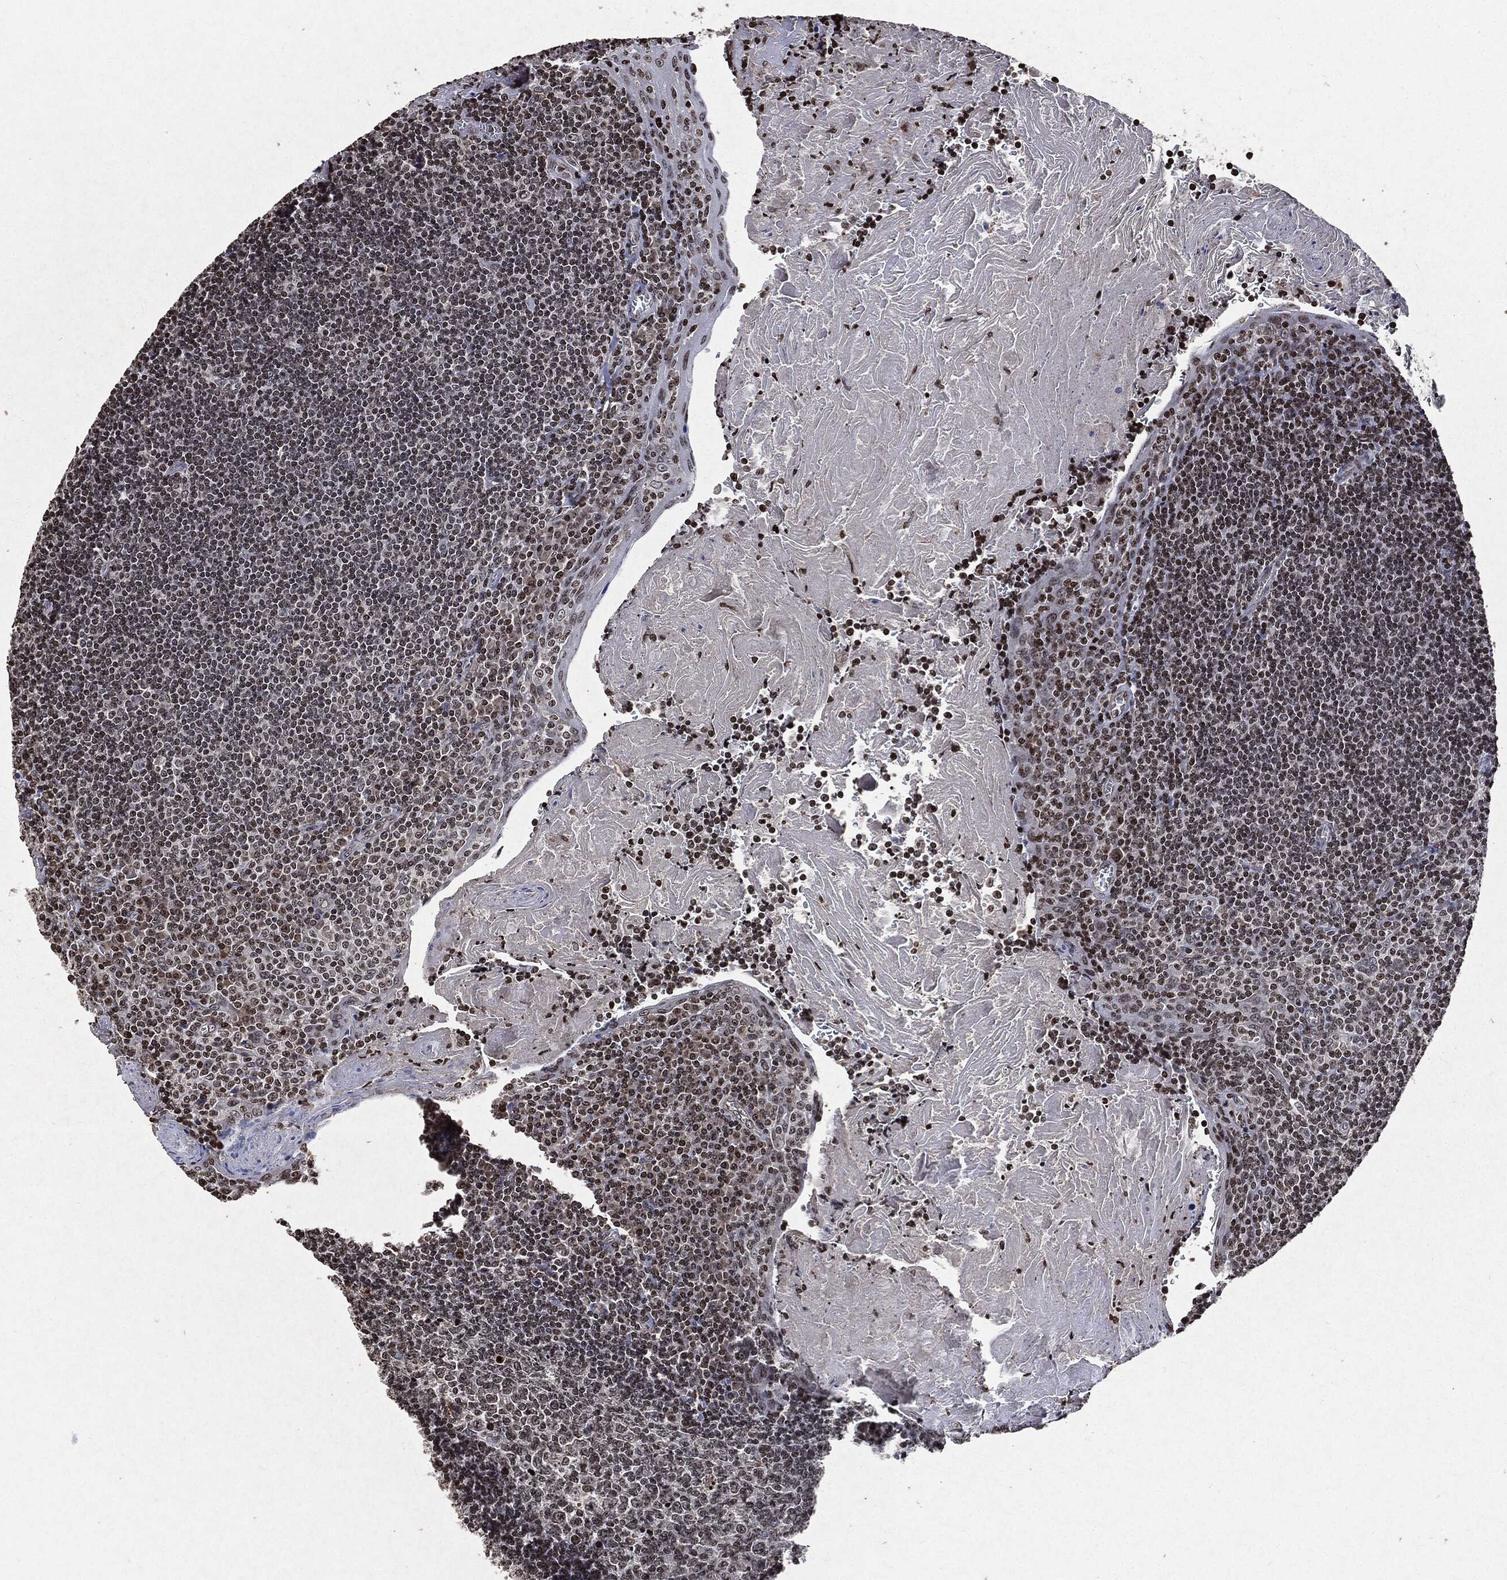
{"staining": {"intensity": "moderate", "quantity": "<25%", "location": "nuclear"}, "tissue": "tonsil", "cell_type": "Germinal center cells", "image_type": "normal", "snomed": [{"axis": "morphology", "description": "Normal tissue, NOS"}, {"axis": "morphology", "description": "Inflammation, NOS"}, {"axis": "topography", "description": "Tonsil"}], "caption": "Tonsil stained with immunohistochemistry (IHC) exhibits moderate nuclear expression in approximately <25% of germinal center cells. The staining was performed using DAB (3,3'-diaminobenzidine), with brown indicating positive protein expression. Nuclei are stained blue with hematoxylin.", "gene": "JUN", "patient": {"sex": "female", "age": 31}}